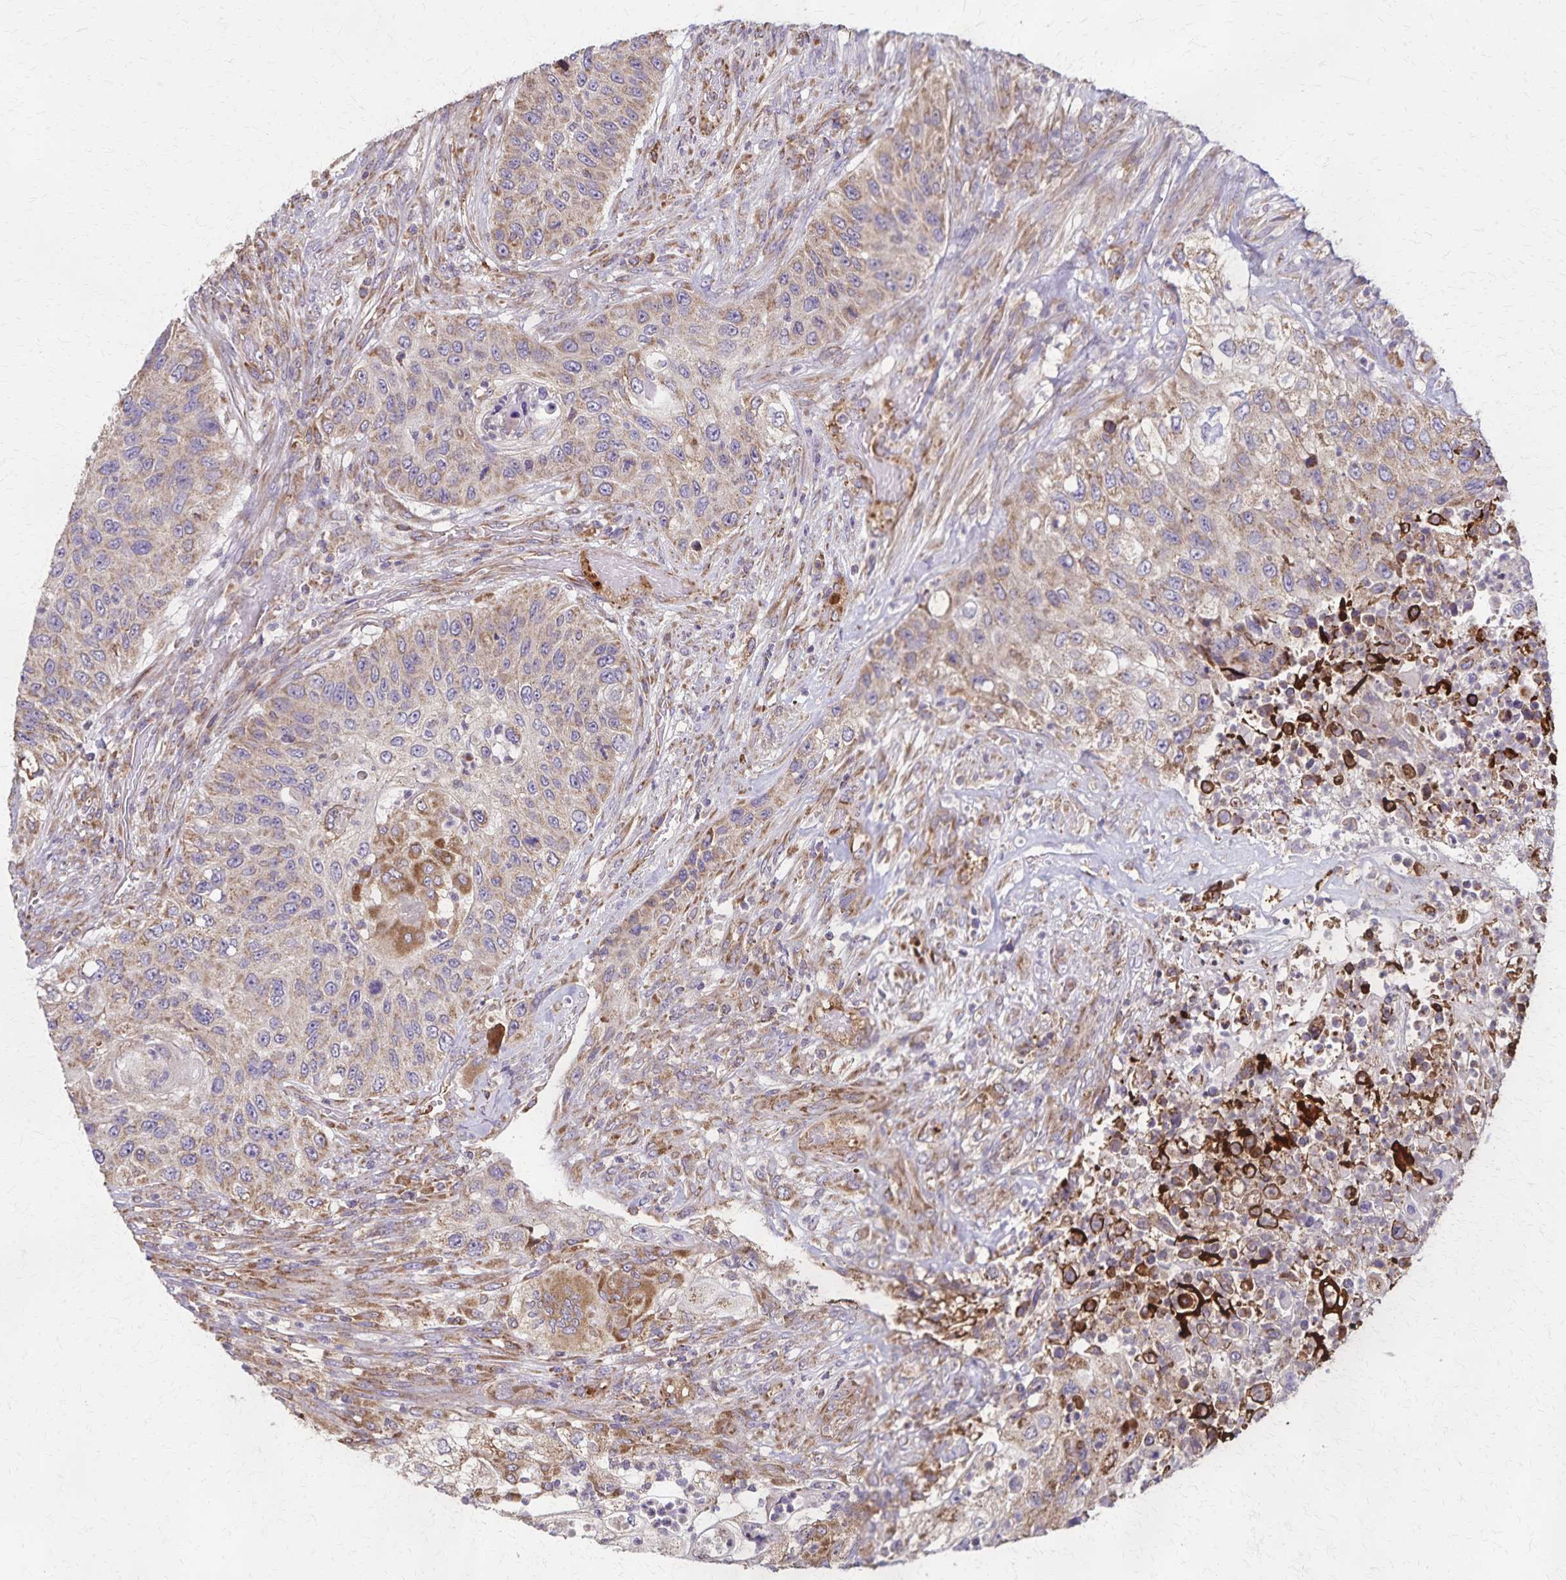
{"staining": {"intensity": "weak", "quantity": ">75%", "location": "cytoplasmic/membranous"}, "tissue": "urothelial cancer", "cell_type": "Tumor cells", "image_type": "cancer", "snomed": [{"axis": "morphology", "description": "Urothelial carcinoma, High grade"}, {"axis": "topography", "description": "Urinary bladder"}], "caption": "The photomicrograph shows immunohistochemical staining of urothelial carcinoma (high-grade). There is weak cytoplasmic/membranous positivity is appreciated in approximately >75% of tumor cells.", "gene": "RNF10", "patient": {"sex": "female", "age": 60}}